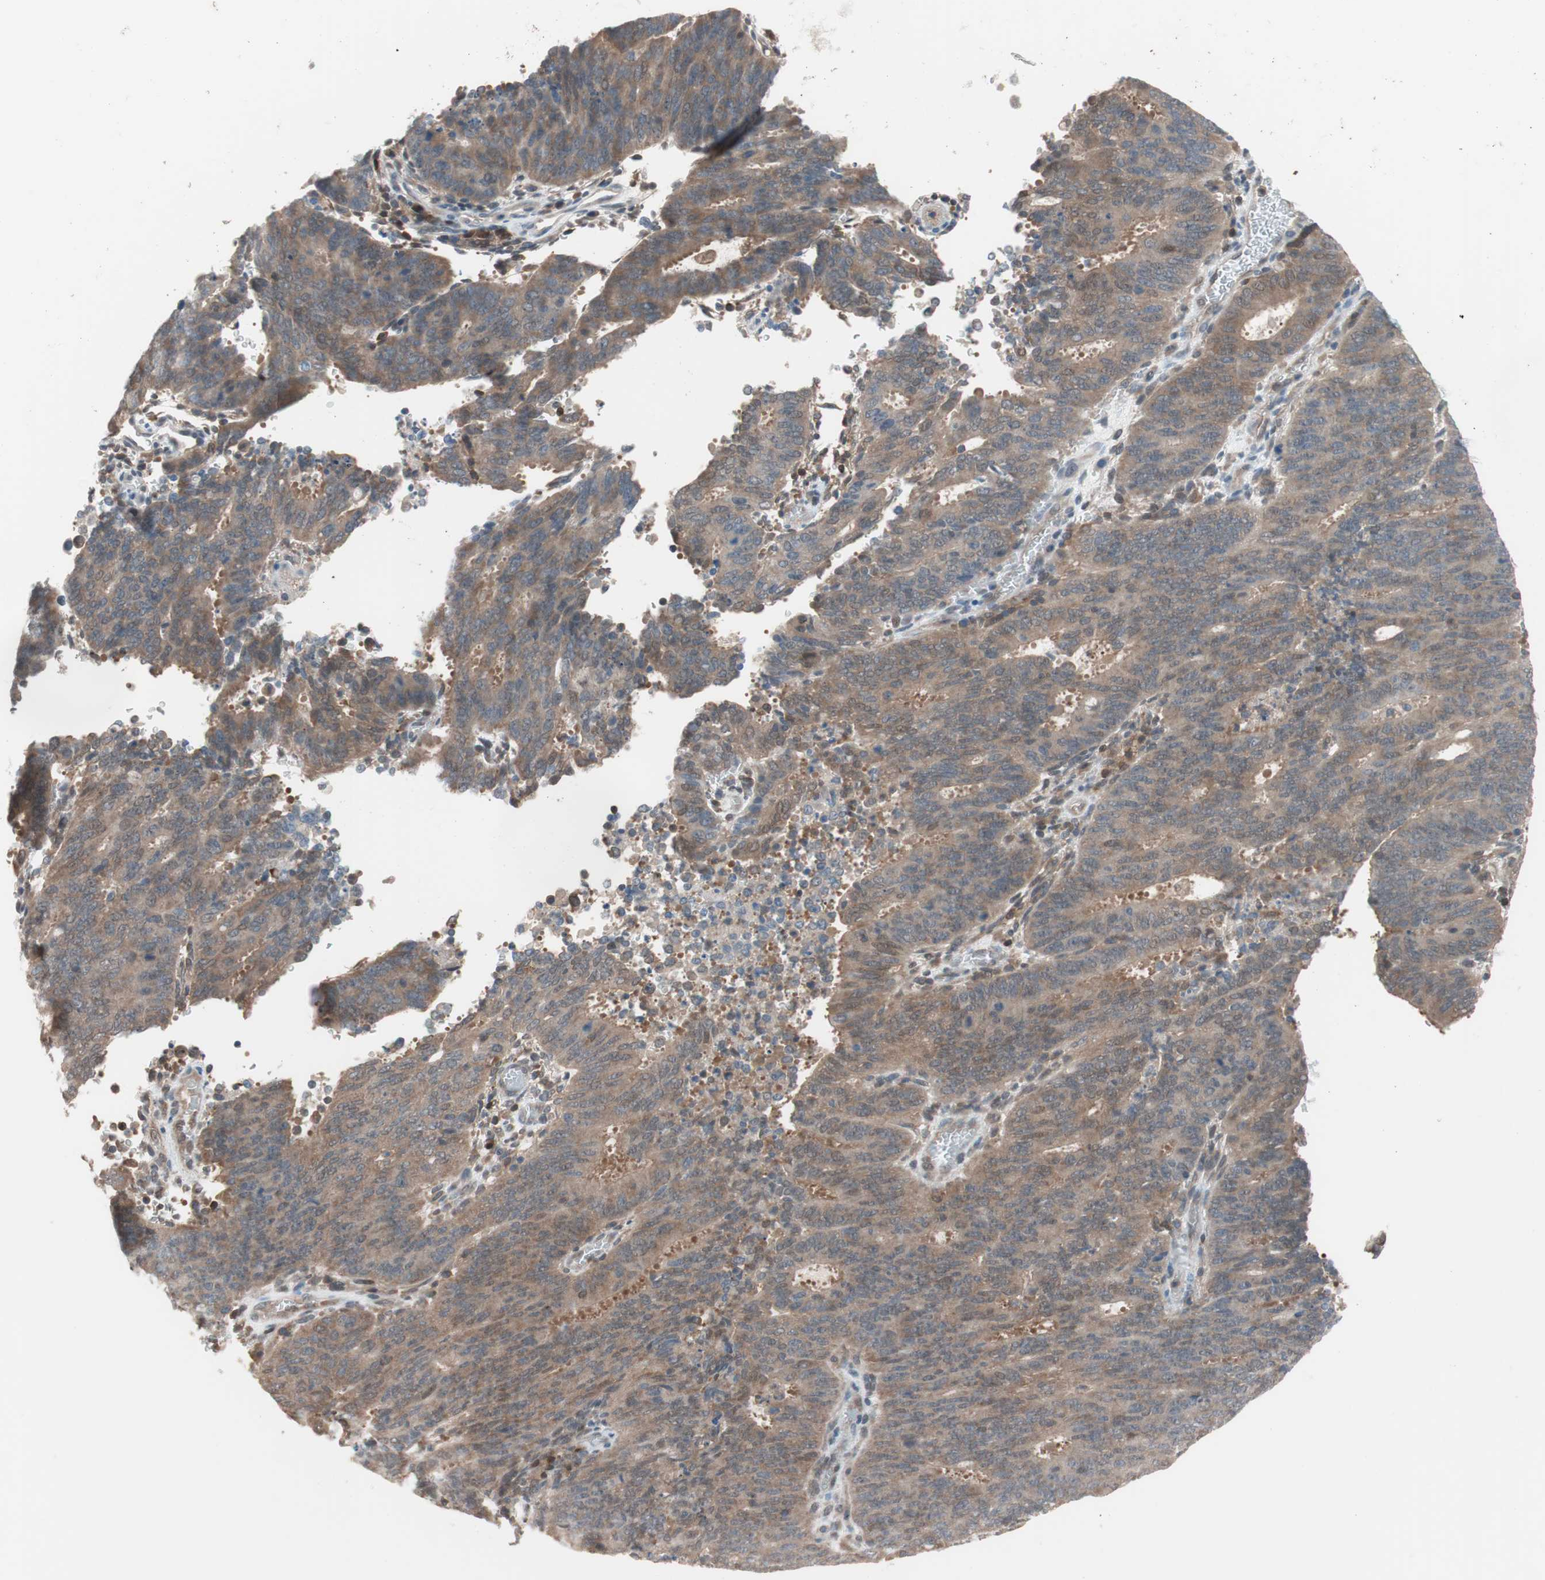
{"staining": {"intensity": "weak", "quantity": ">75%", "location": "cytoplasmic/membranous"}, "tissue": "cervical cancer", "cell_type": "Tumor cells", "image_type": "cancer", "snomed": [{"axis": "morphology", "description": "Adenocarcinoma, NOS"}, {"axis": "topography", "description": "Cervix"}], "caption": "Immunohistochemical staining of human cervical adenocarcinoma displays low levels of weak cytoplasmic/membranous protein staining in about >75% of tumor cells. Nuclei are stained in blue.", "gene": "GALT", "patient": {"sex": "female", "age": 44}}